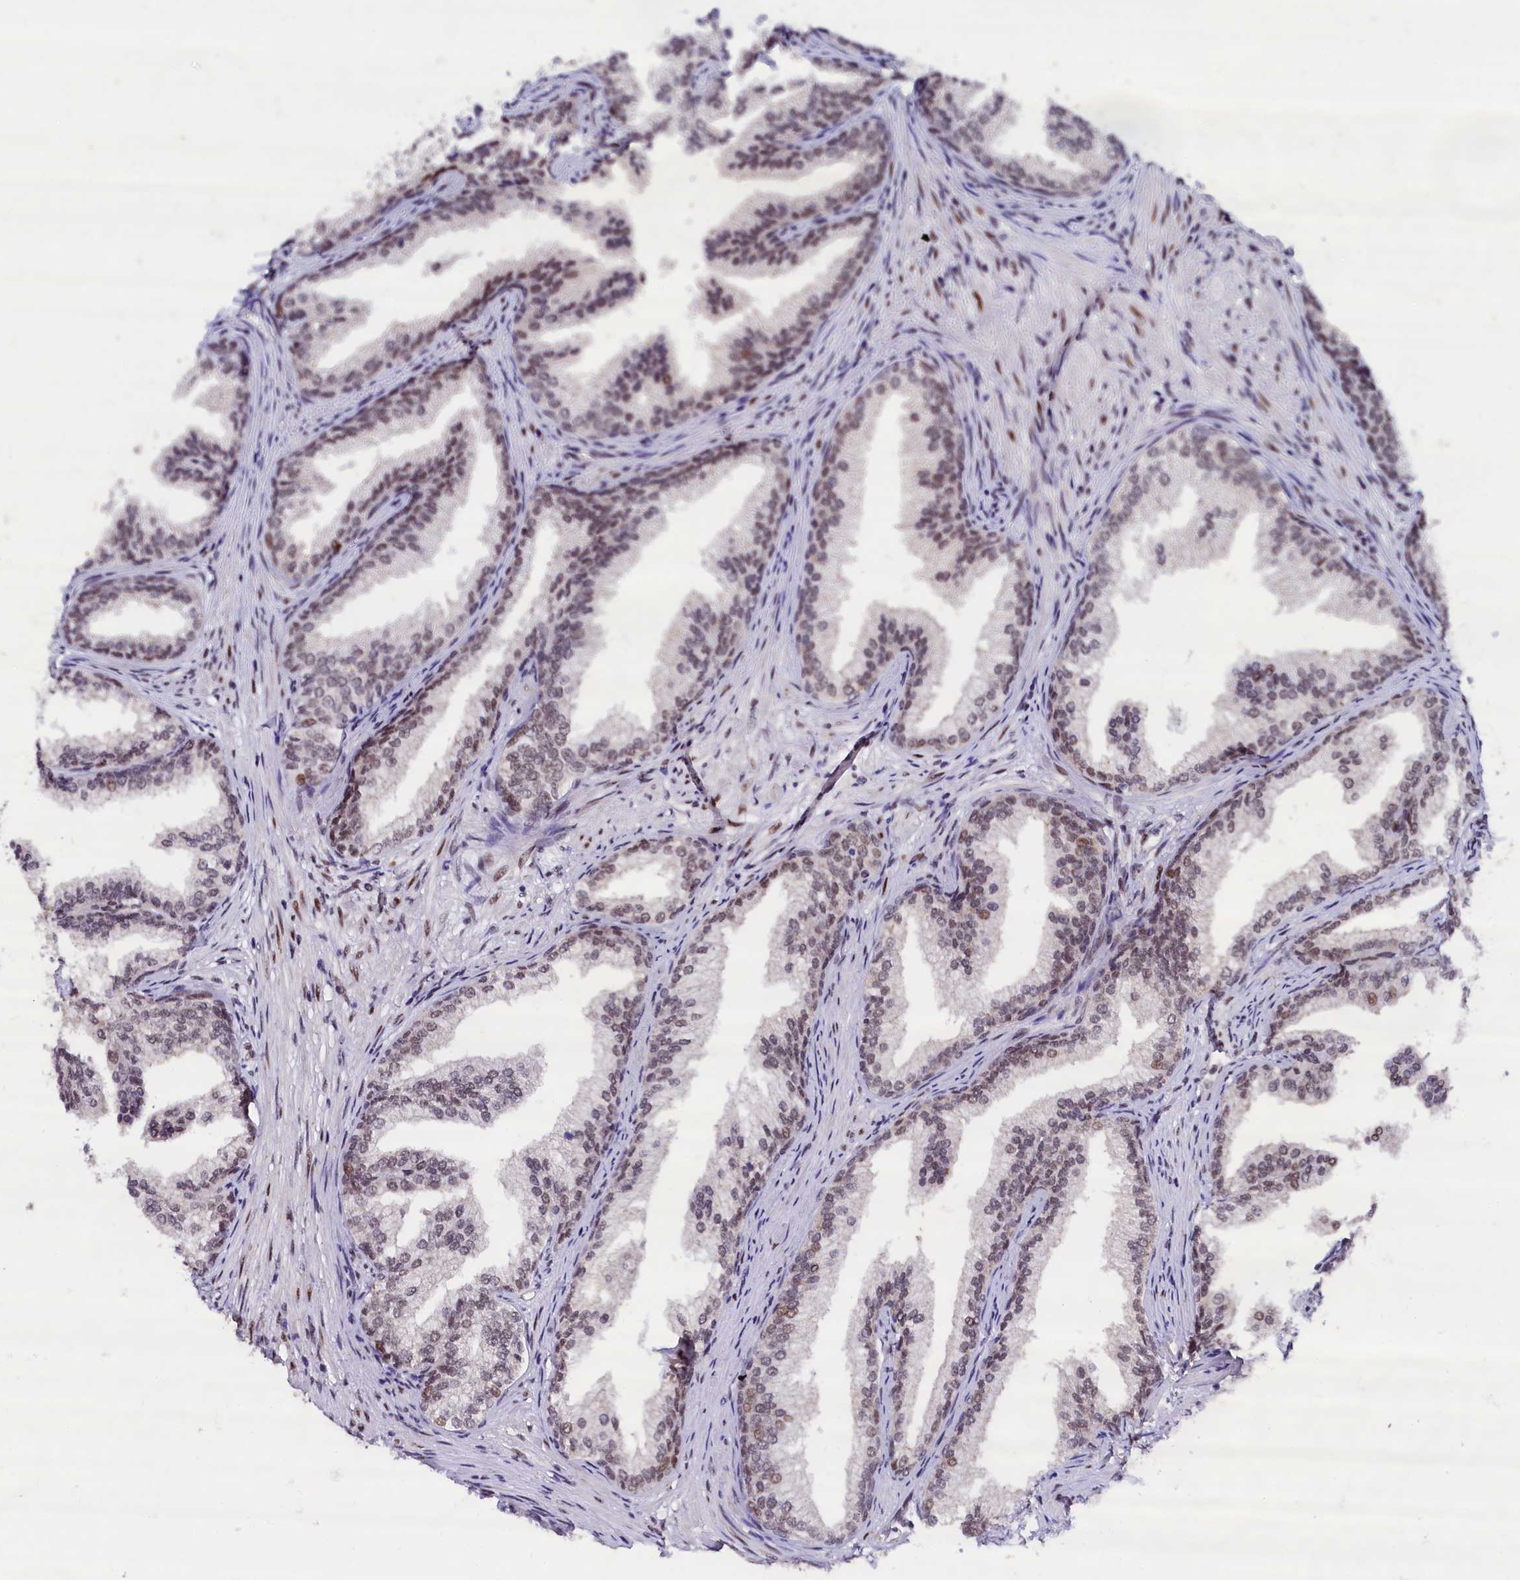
{"staining": {"intensity": "weak", "quantity": "25%-75%", "location": "nuclear"}, "tissue": "prostate", "cell_type": "Glandular cells", "image_type": "normal", "snomed": [{"axis": "morphology", "description": "Normal tissue, NOS"}, {"axis": "topography", "description": "Prostate"}], "caption": "Immunohistochemistry (IHC) photomicrograph of unremarkable prostate stained for a protein (brown), which displays low levels of weak nuclear expression in about 25%-75% of glandular cells.", "gene": "CPSF7", "patient": {"sex": "male", "age": 76}}